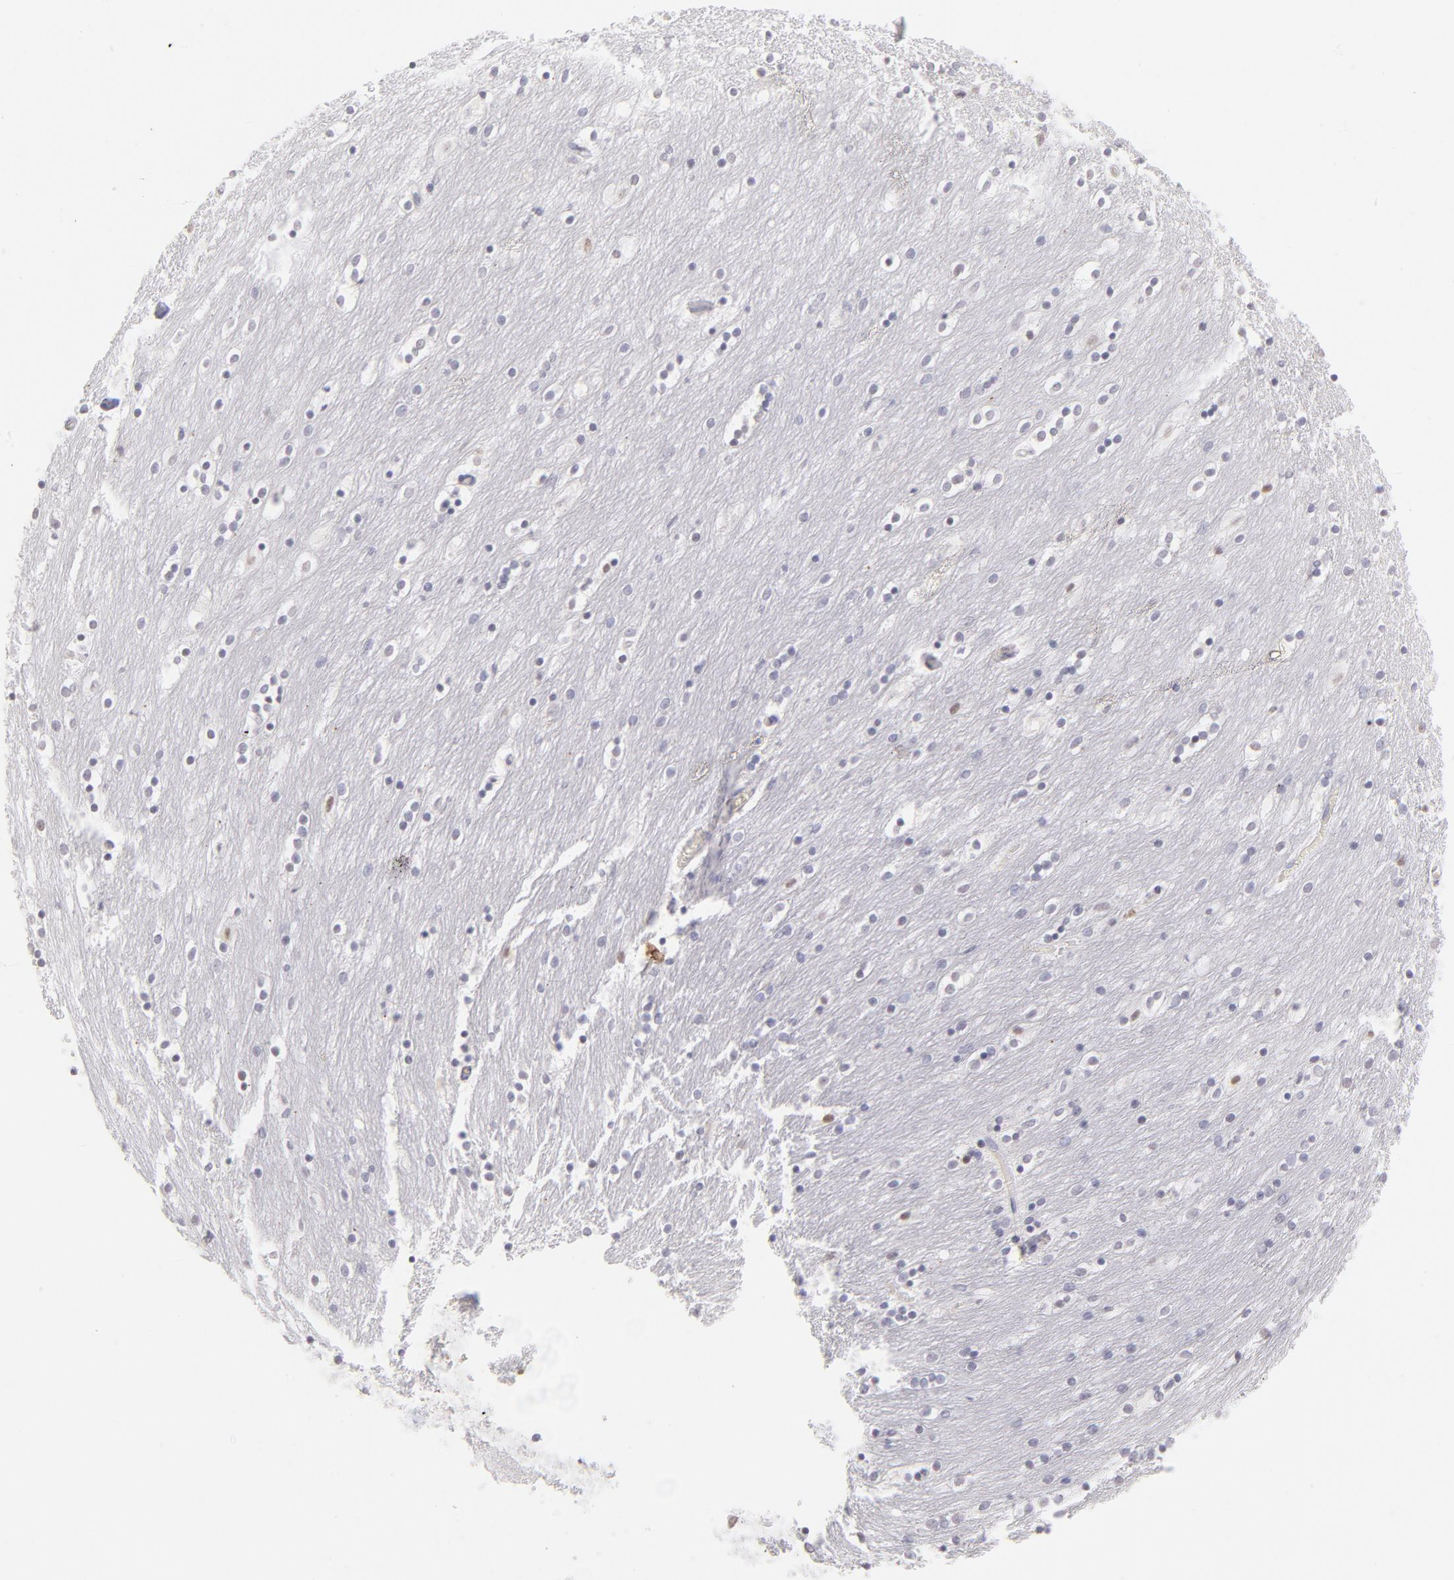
{"staining": {"intensity": "negative", "quantity": "none", "location": "none"}, "tissue": "caudate", "cell_type": "Glial cells", "image_type": "normal", "snomed": [{"axis": "morphology", "description": "Normal tissue, NOS"}, {"axis": "topography", "description": "Lateral ventricle wall"}], "caption": "The immunohistochemistry photomicrograph has no significant positivity in glial cells of caudate.", "gene": "LTB4R", "patient": {"sex": "female", "age": 54}}